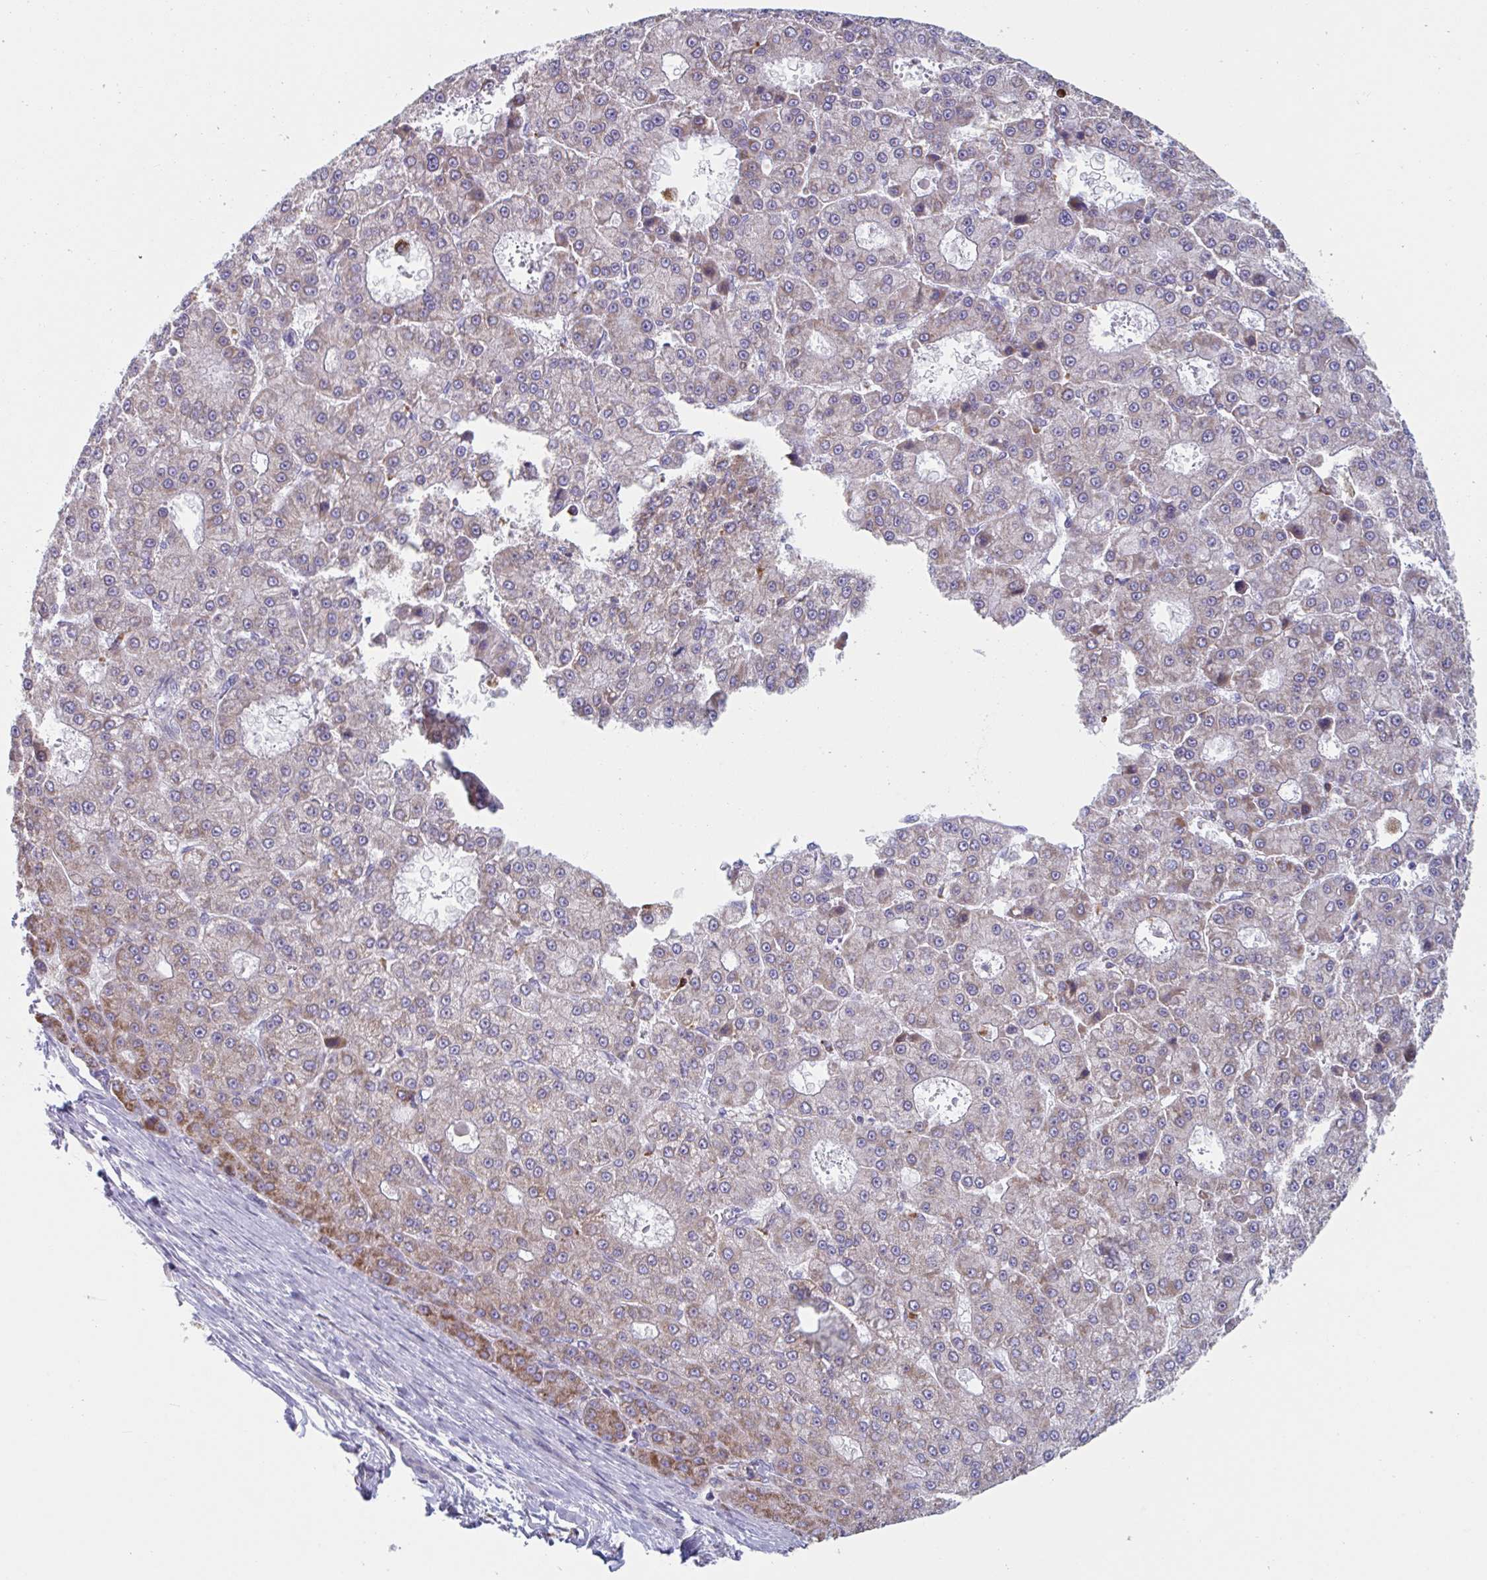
{"staining": {"intensity": "moderate", "quantity": "<25%", "location": "cytoplasmic/membranous"}, "tissue": "liver cancer", "cell_type": "Tumor cells", "image_type": "cancer", "snomed": [{"axis": "morphology", "description": "Carcinoma, Hepatocellular, NOS"}, {"axis": "topography", "description": "Liver"}], "caption": "Protein expression analysis of liver cancer reveals moderate cytoplasmic/membranous staining in approximately <25% of tumor cells.", "gene": "NIPSNAP1", "patient": {"sex": "male", "age": 70}}